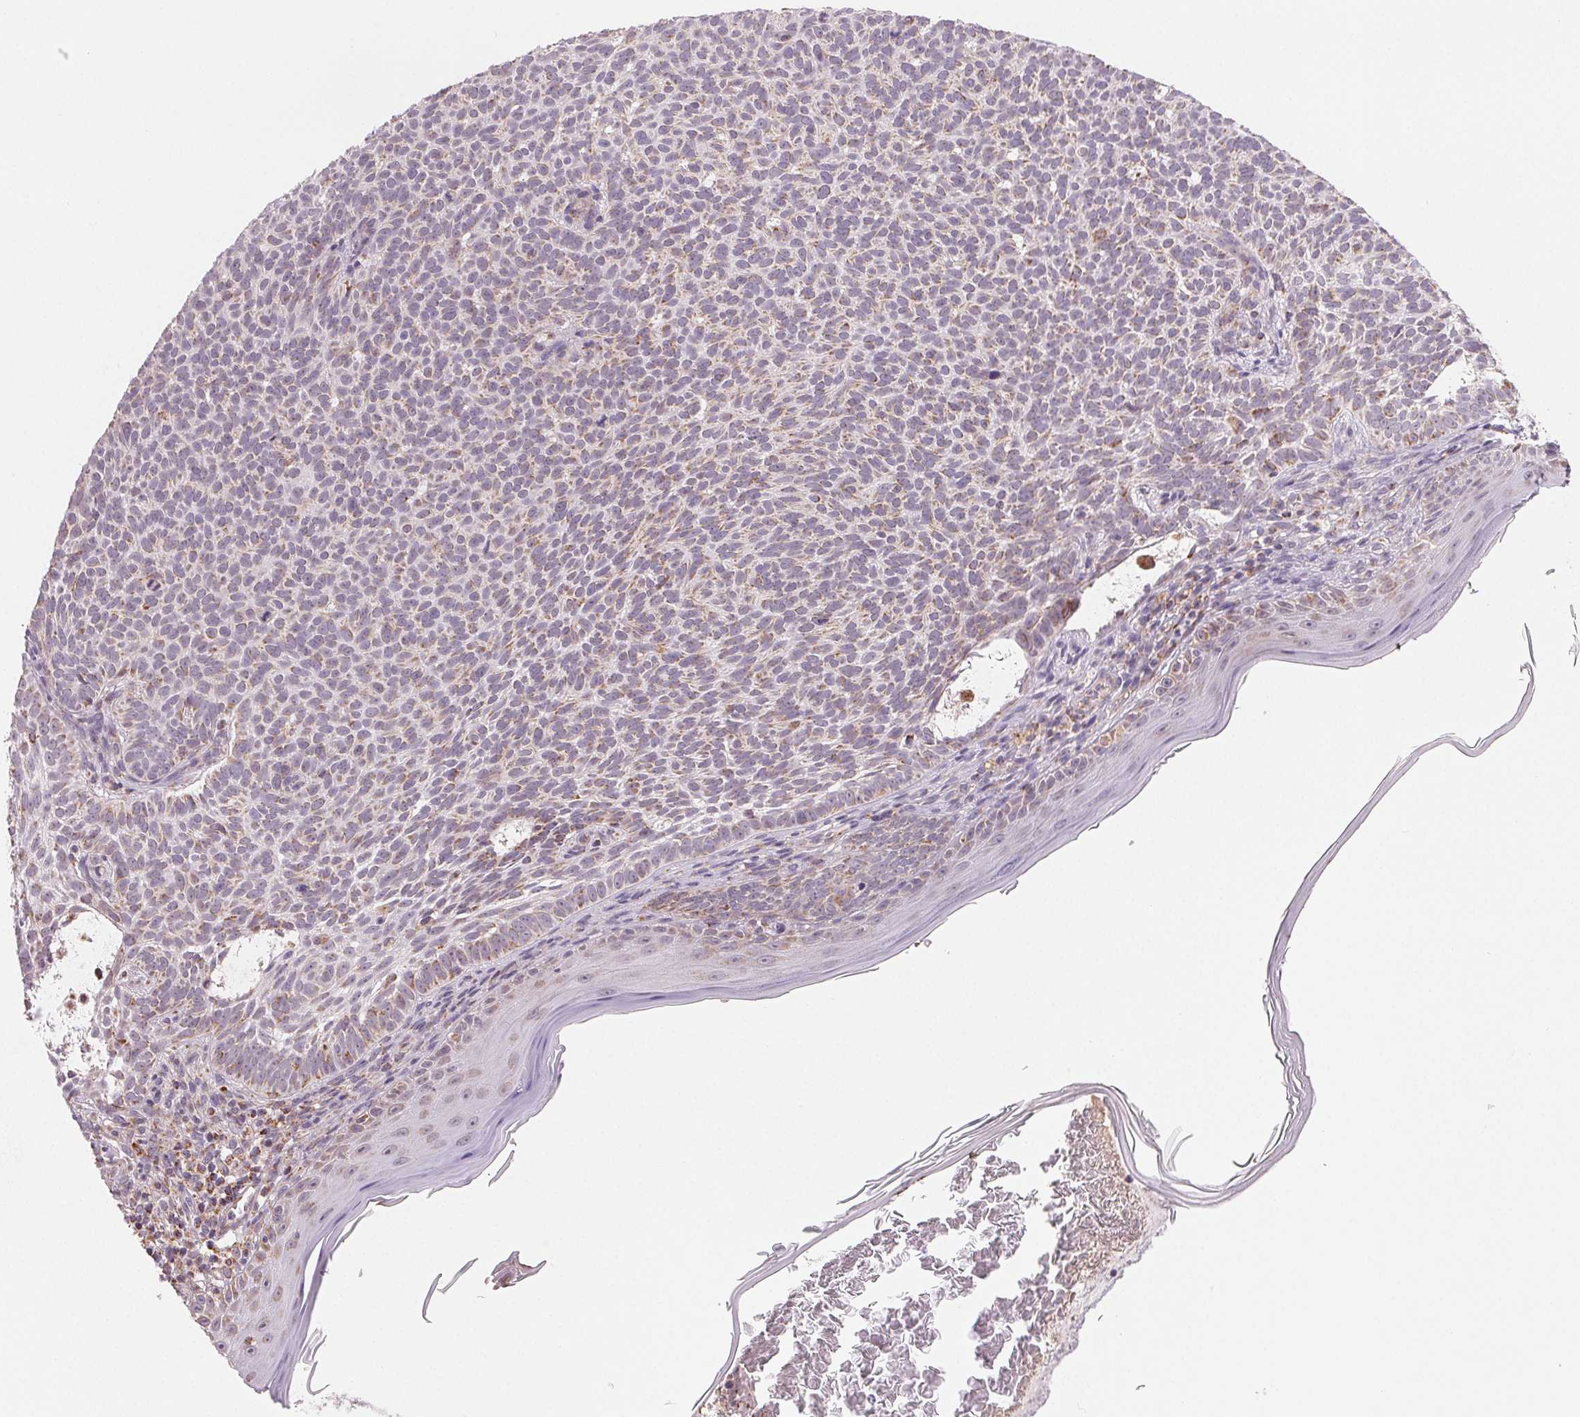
{"staining": {"intensity": "weak", "quantity": "<25%", "location": "cytoplasmic/membranous"}, "tissue": "skin cancer", "cell_type": "Tumor cells", "image_type": "cancer", "snomed": [{"axis": "morphology", "description": "Basal cell carcinoma"}, {"axis": "topography", "description": "Skin"}], "caption": "Human basal cell carcinoma (skin) stained for a protein using IHC demonstrates no positivity in tumor cells.", "gene": "HINT2", "patient": {"sex": "male", "age": 78}}